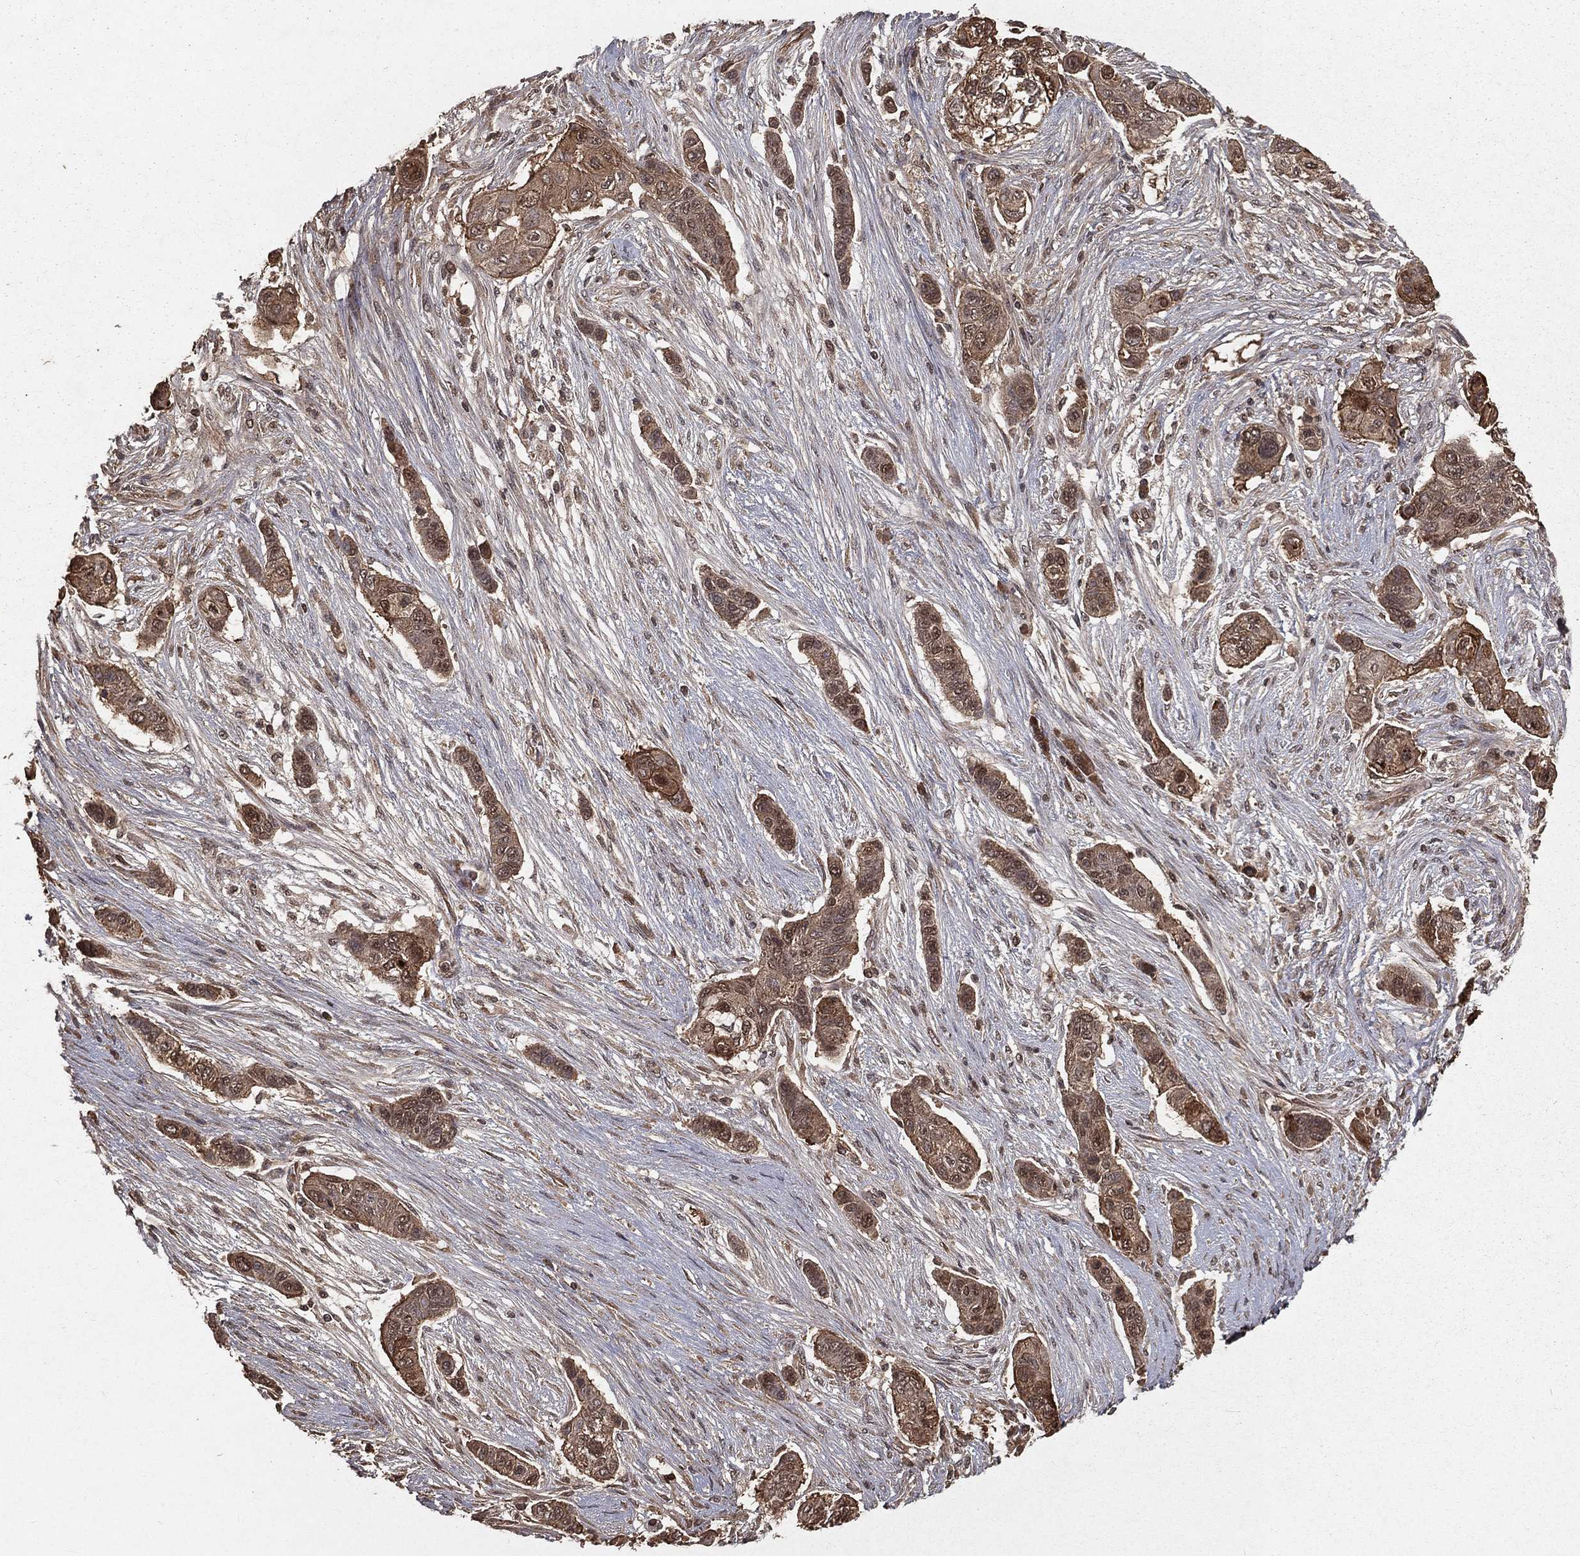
{"staining": {"intensity": "moderate", "quantity": ">75%", "location": "cytoplasmic/membranous"}, "tissue": "lung cancer", "cell_type": "Tumor cells", "image_type": "cancer", "snomed": [{"axis": "morphology", "description": "Squamous cell carcinoma, NOS"}, {"axis": "topography", "description": "Lung"}], "caption": "Immunohistochemical staining of human lung cancer reveals medium levels of moderate cytoplasmic/membranous protein positivity in approximately >75% of tumor cells. (DAB = brown stain, brightfield microscopy at high magnification).", "gene": "ZDHHC15", "patient": {"sex": "male", "age": 69}}